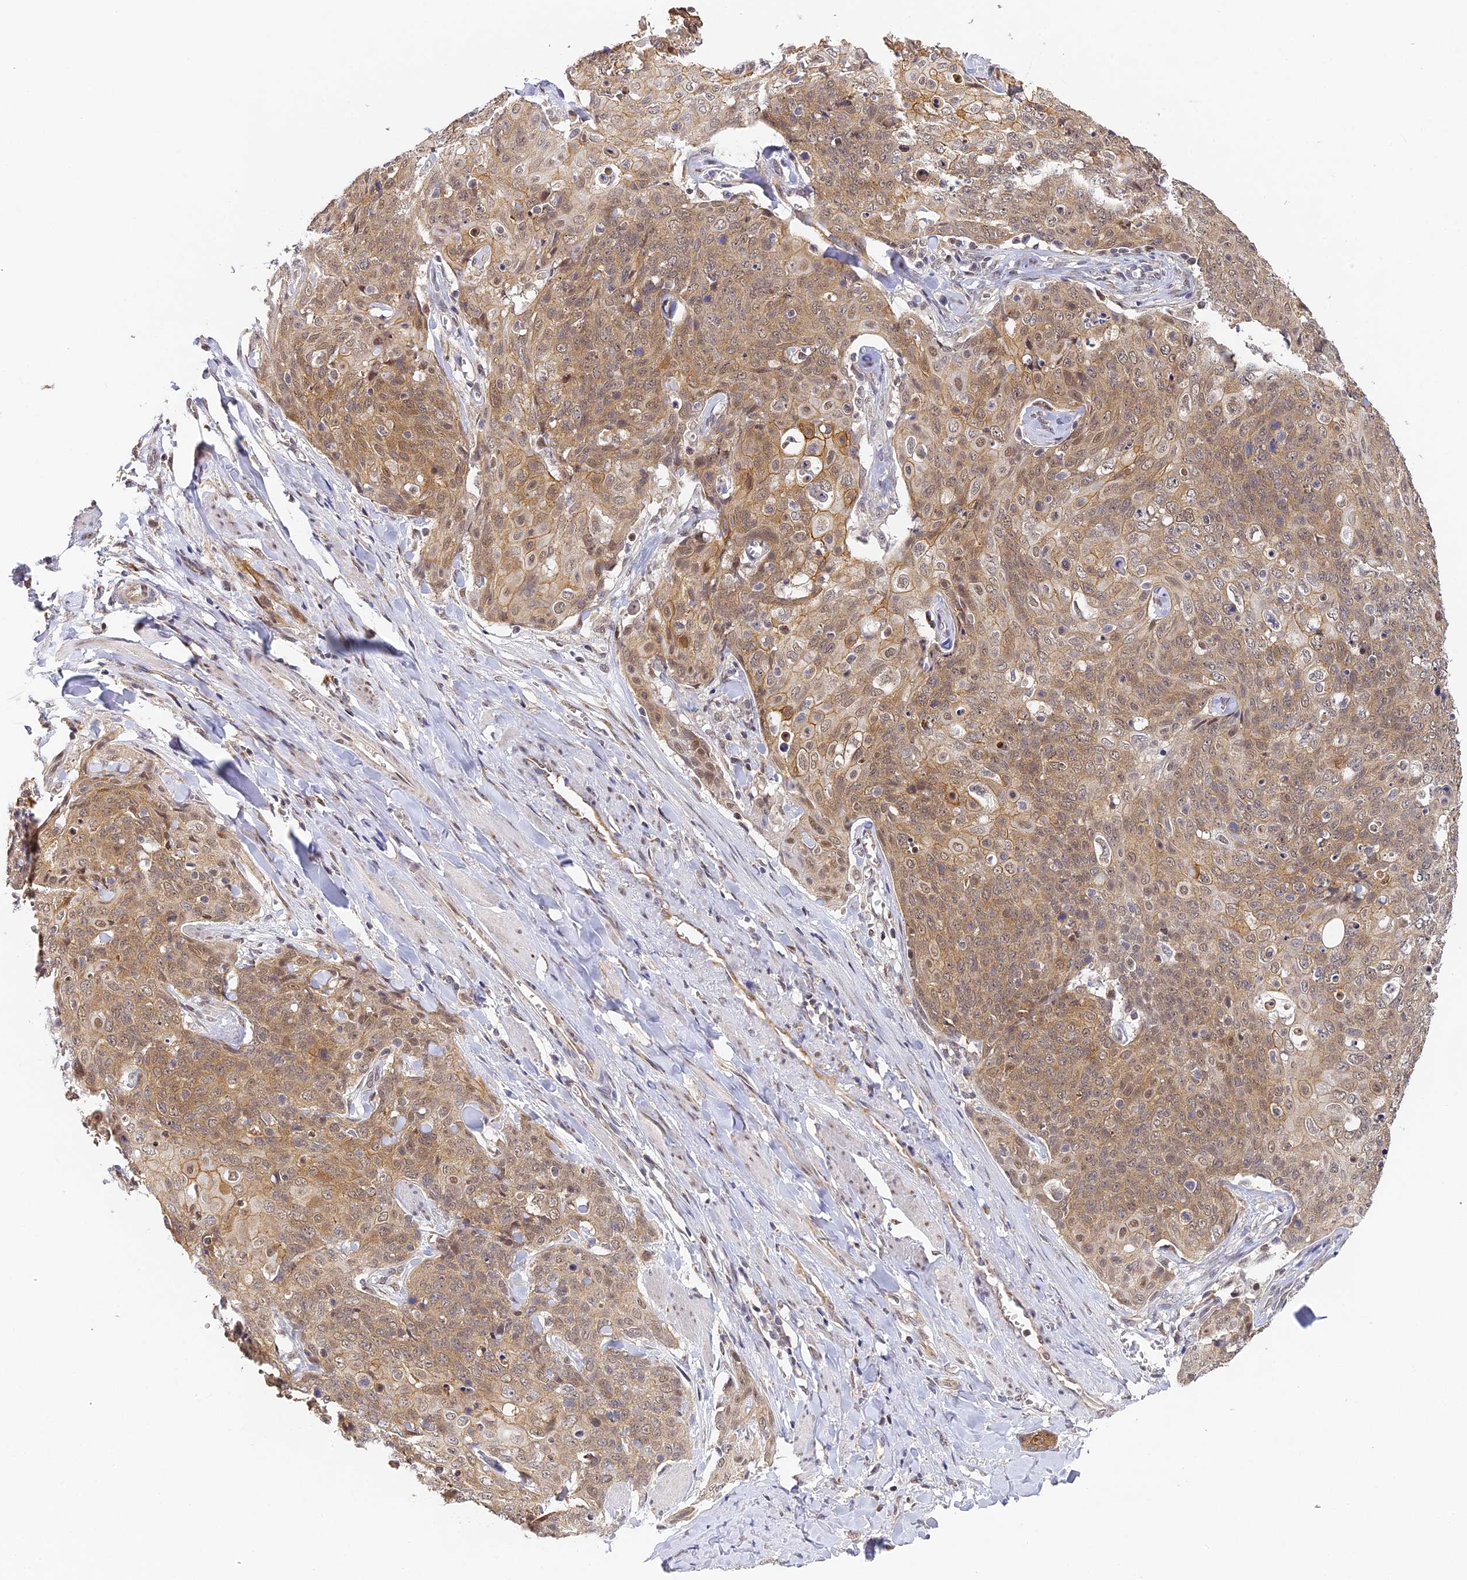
{"staining": {"intensity": "moderate", "quantity": ">75%", "location": "cytoplasmic/membranous,nuclear"}, "tissue": "skin cancer", "cell_type": "Tumor cells", "image_type": "cancer", "snomed": [{"axis": "morphology", "description": "Squamous cell carcinoma, NOS"}, {"axis": "topography", "description": "Skin"}, {"axis": "topography", "description": "Vulva"}], "caption": "Skin cancer tissue reveals moderate cytoplasmic/membranous and nuclear expression in about >75% of tumor cells, visualized by immunohistochemistry. (Brightfield microscopy of DAB IHC at high magnification).", "gene": "DNAAF10", "patient": {"sex": "female", "age": 85}}